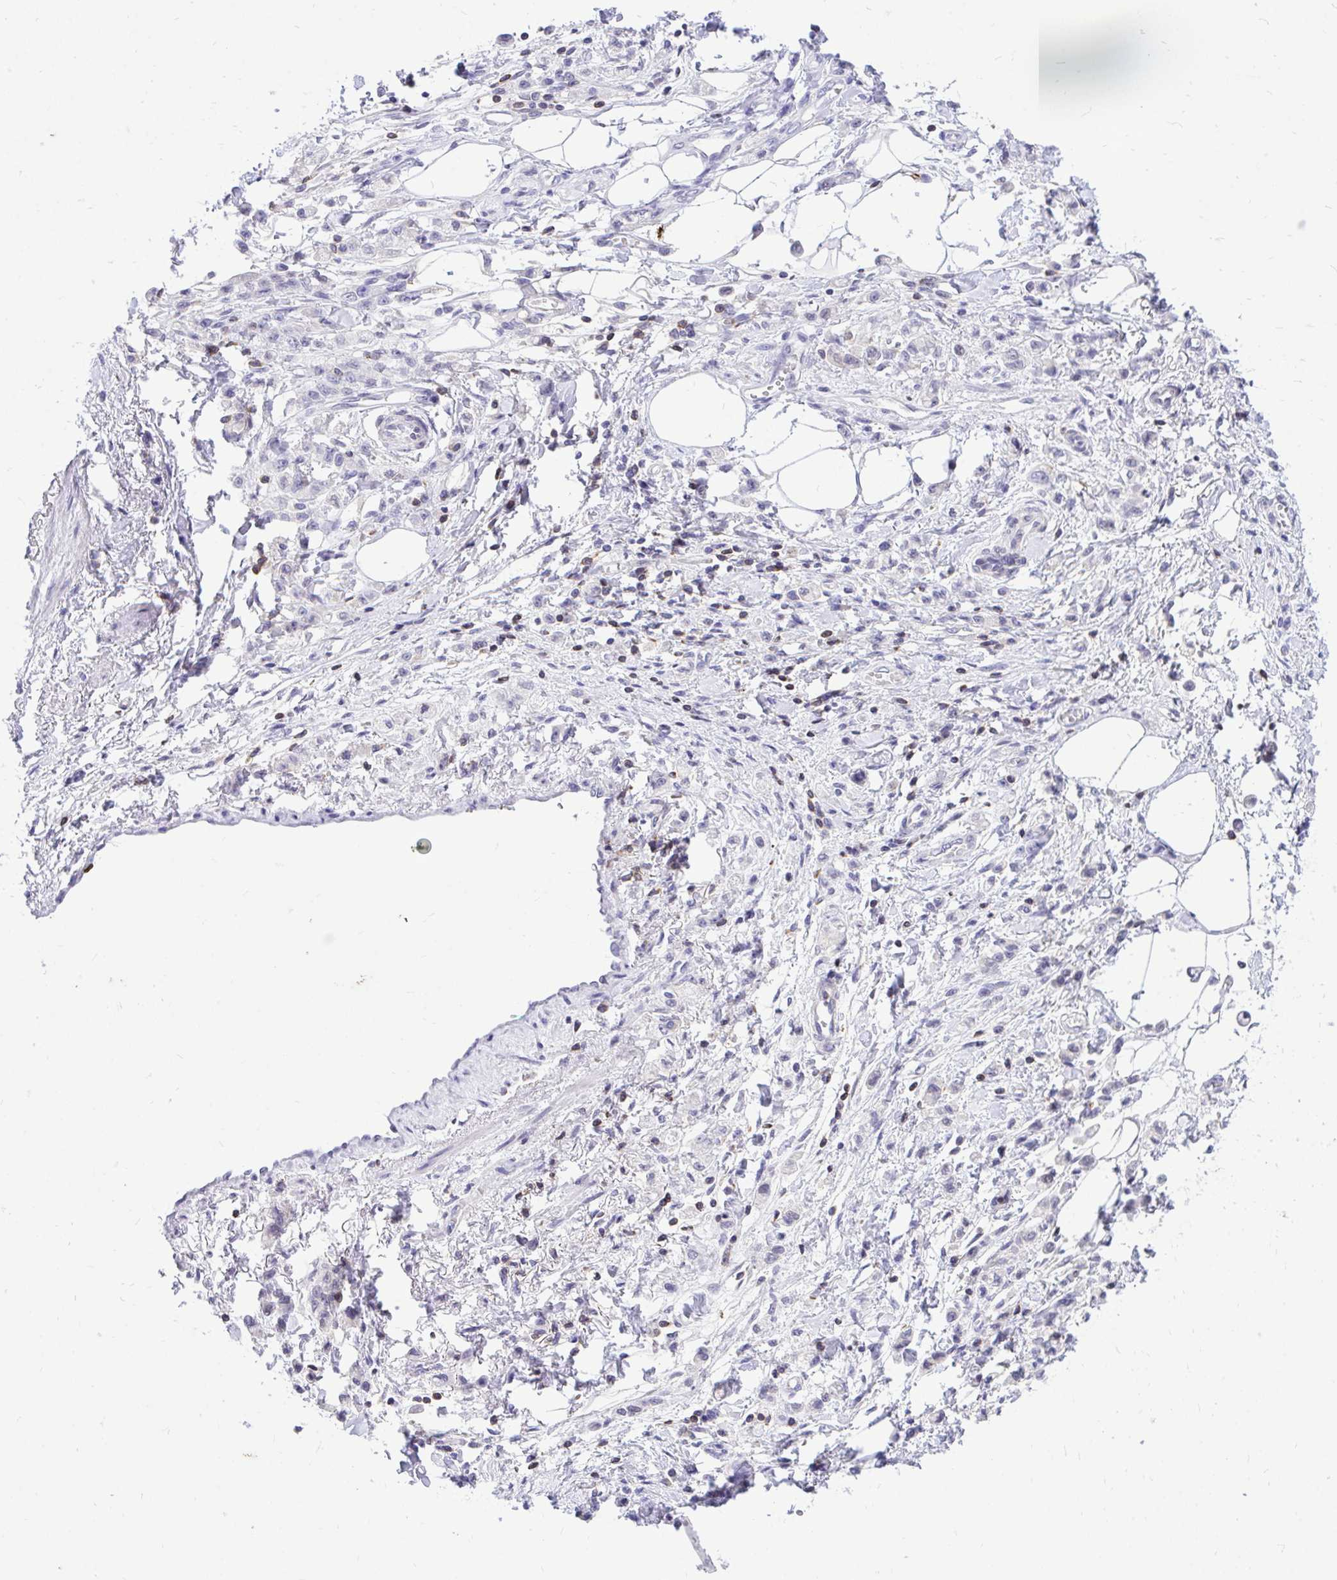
{"staining": {"intensity": "negative", "quantity": "none", "location": "none"}, "tissue": "stomach cancer", "cell_type": "Tumor cells", "image_type": "cancer", "snomed": [{"axis": "morphology", "description": "Adenocarcinoma, NOS"}, {"axis": "topography", "description": "Stomach"}], "caption": "This is a image of immunohistochemistry (IHC) staining of adenocarcinoma (stomach), which shows no staining in tumor cells.", "gene": "CXCL8", "patient": {"sex": "male", "age": 77}}